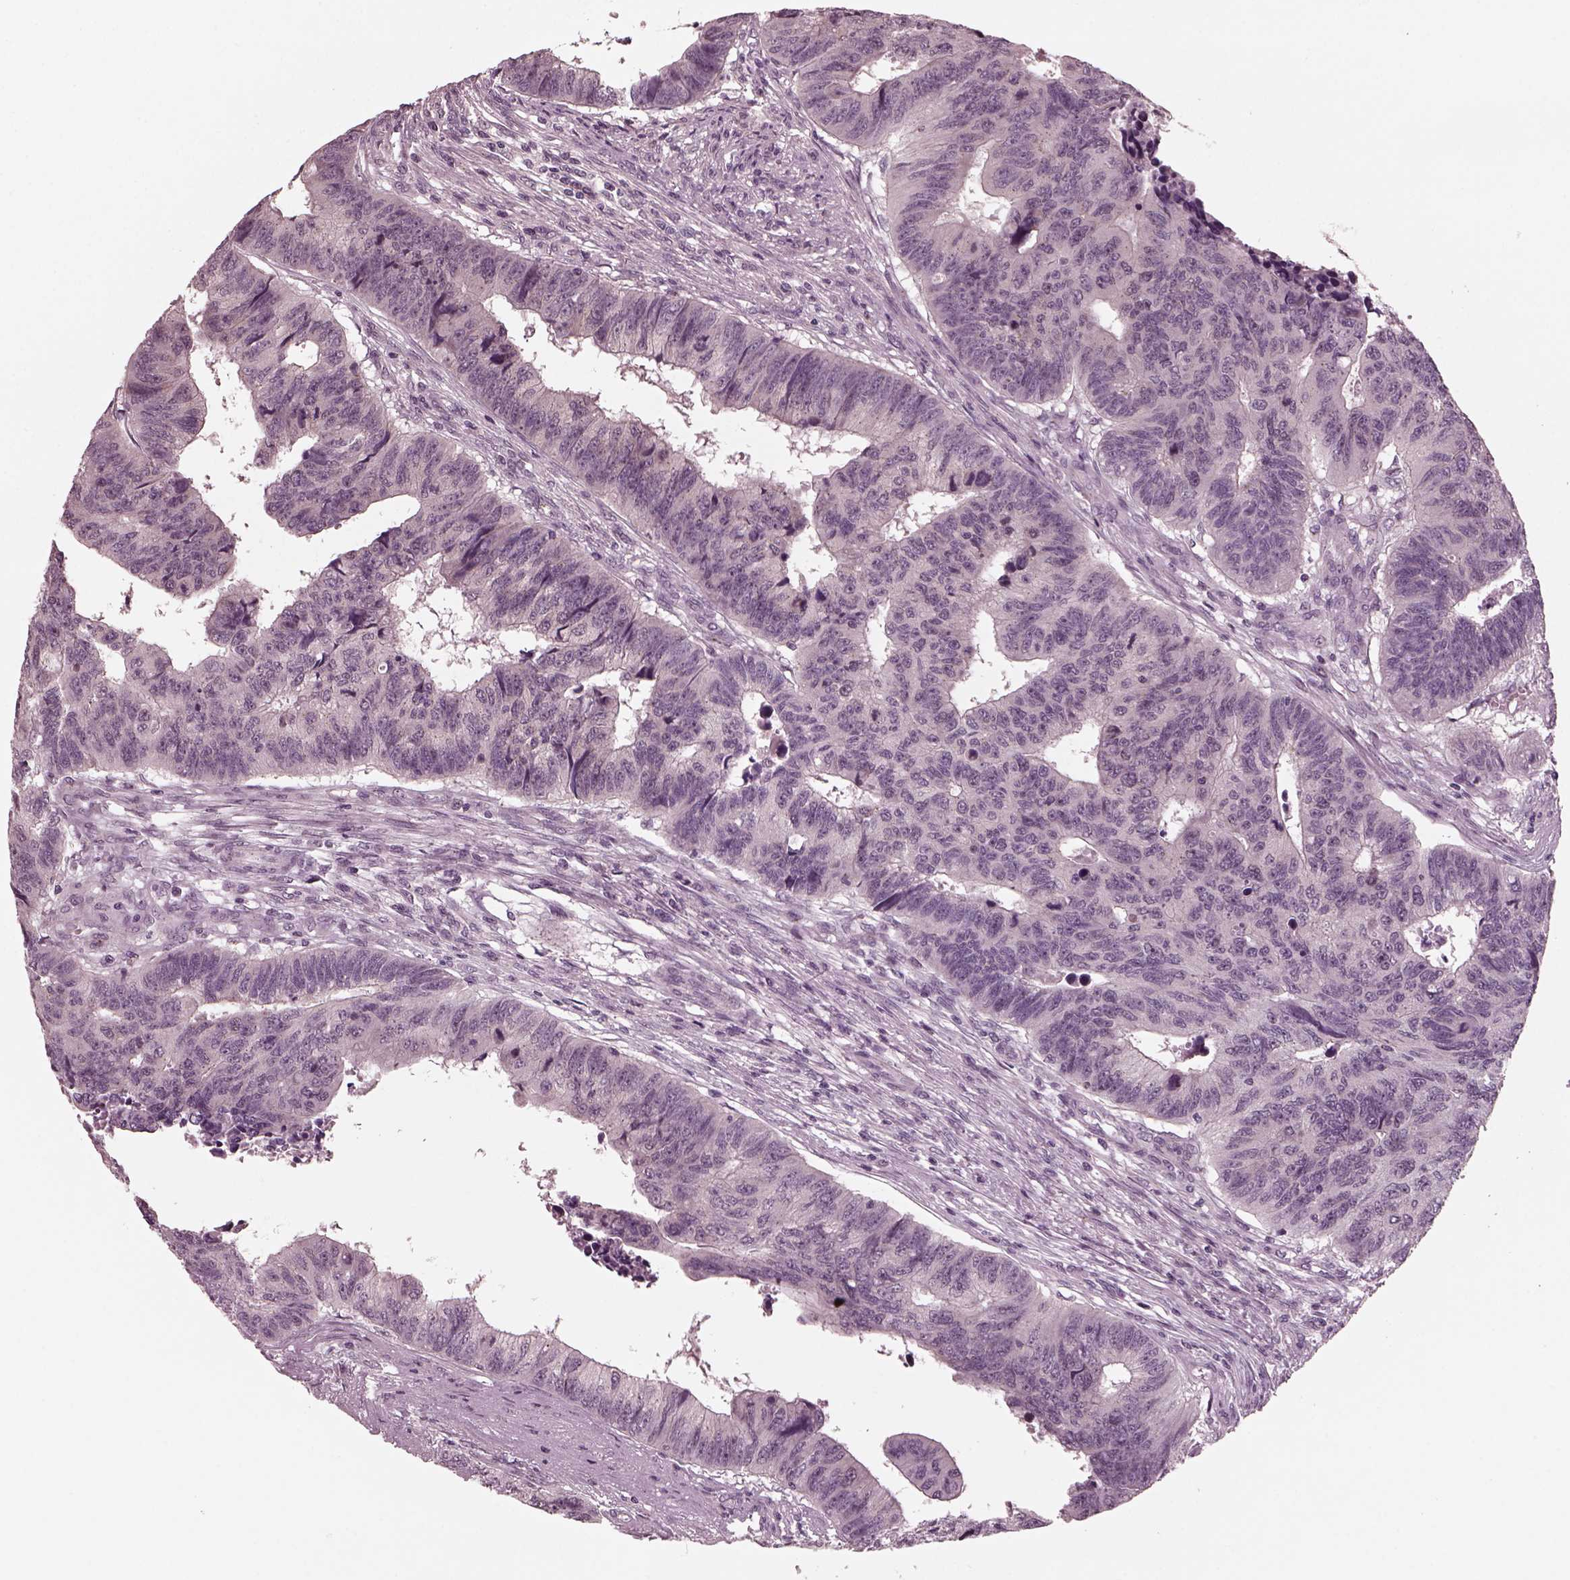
{"staining": {"intensity": "negative", "quantity": "none", "location": "none"}, "tissue": "colorectal cancer", "cell_type": "Tumor cells", "image_type": "cancer", "snomed": [{"axis": "morphology", "description": "Adenocarcinoma, NOS"}, {"axis": "topography", "description": "Rectum"}], "caption": "There is no significant staining in tumor cells of colorectal cancer (adenocarcinoma).", "gene": "SAXO1", "patient": {"sex": "female", "age": 85}}